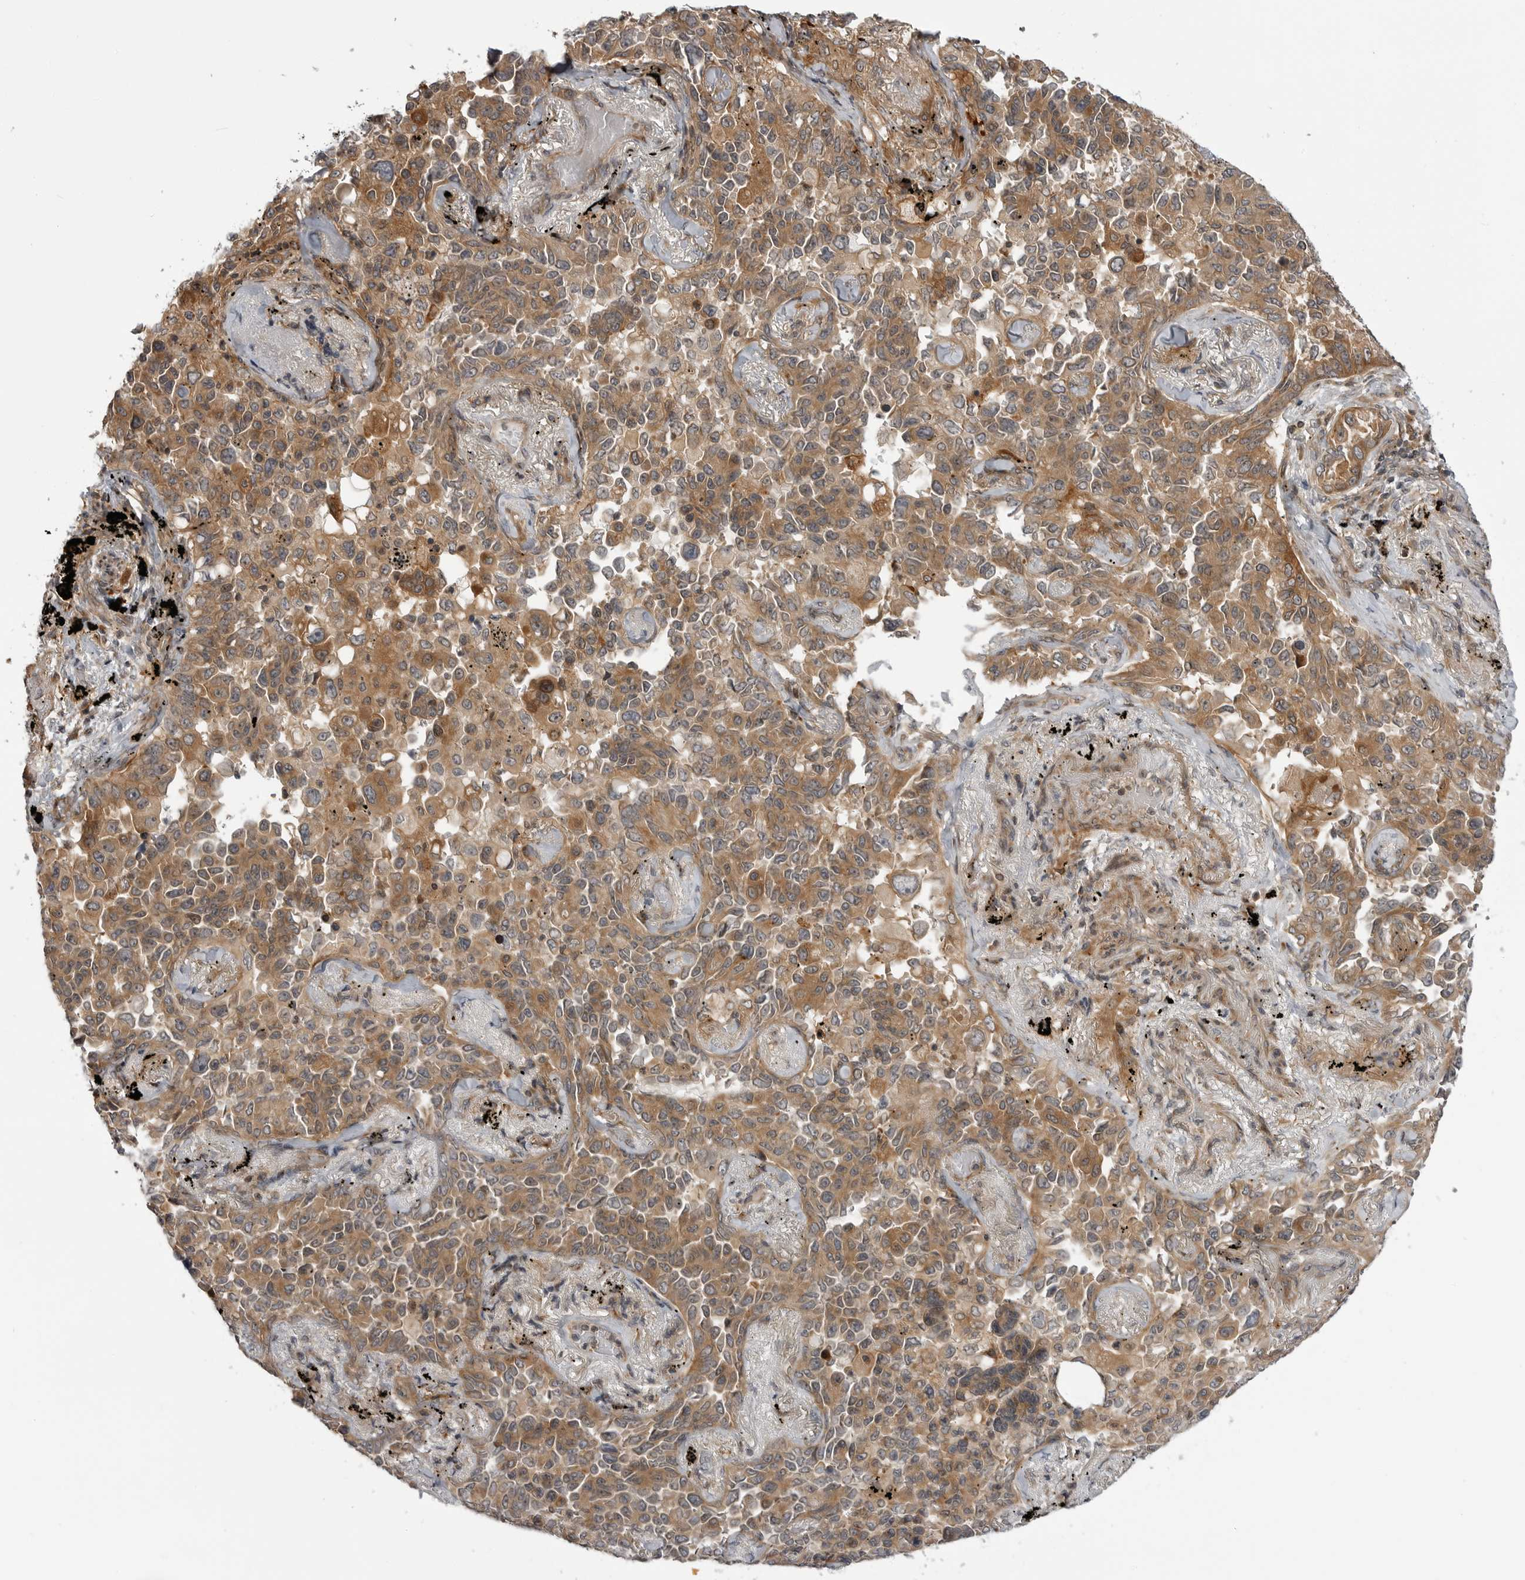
{"staining": {"intensity": "moderate", "quantity": ">75%", "location": "cytoplasmic/membranous"}, "tissue": "lung cancer", "cell_type": "Tumor cells", "image_type": "cancer", "snomed": [{"axis": "morphology", "description": "Adenocarcinoma, NOS"}, {"axis": "topography", "description": "Lung"}], "caption": "Brown immunohistochemical staining in adenocarcinoma (lung) displays moderate cytoplasmic/membranous expression in about >75% of tumor cells. (Stains: DAB (3,3'-diaminobenzidine) in brown, nuclei in blue, Microscopy: brightfield microscopy at high magnification).", "gene": "LRRC45", "patient": {"sex": "female", "age": 67}}